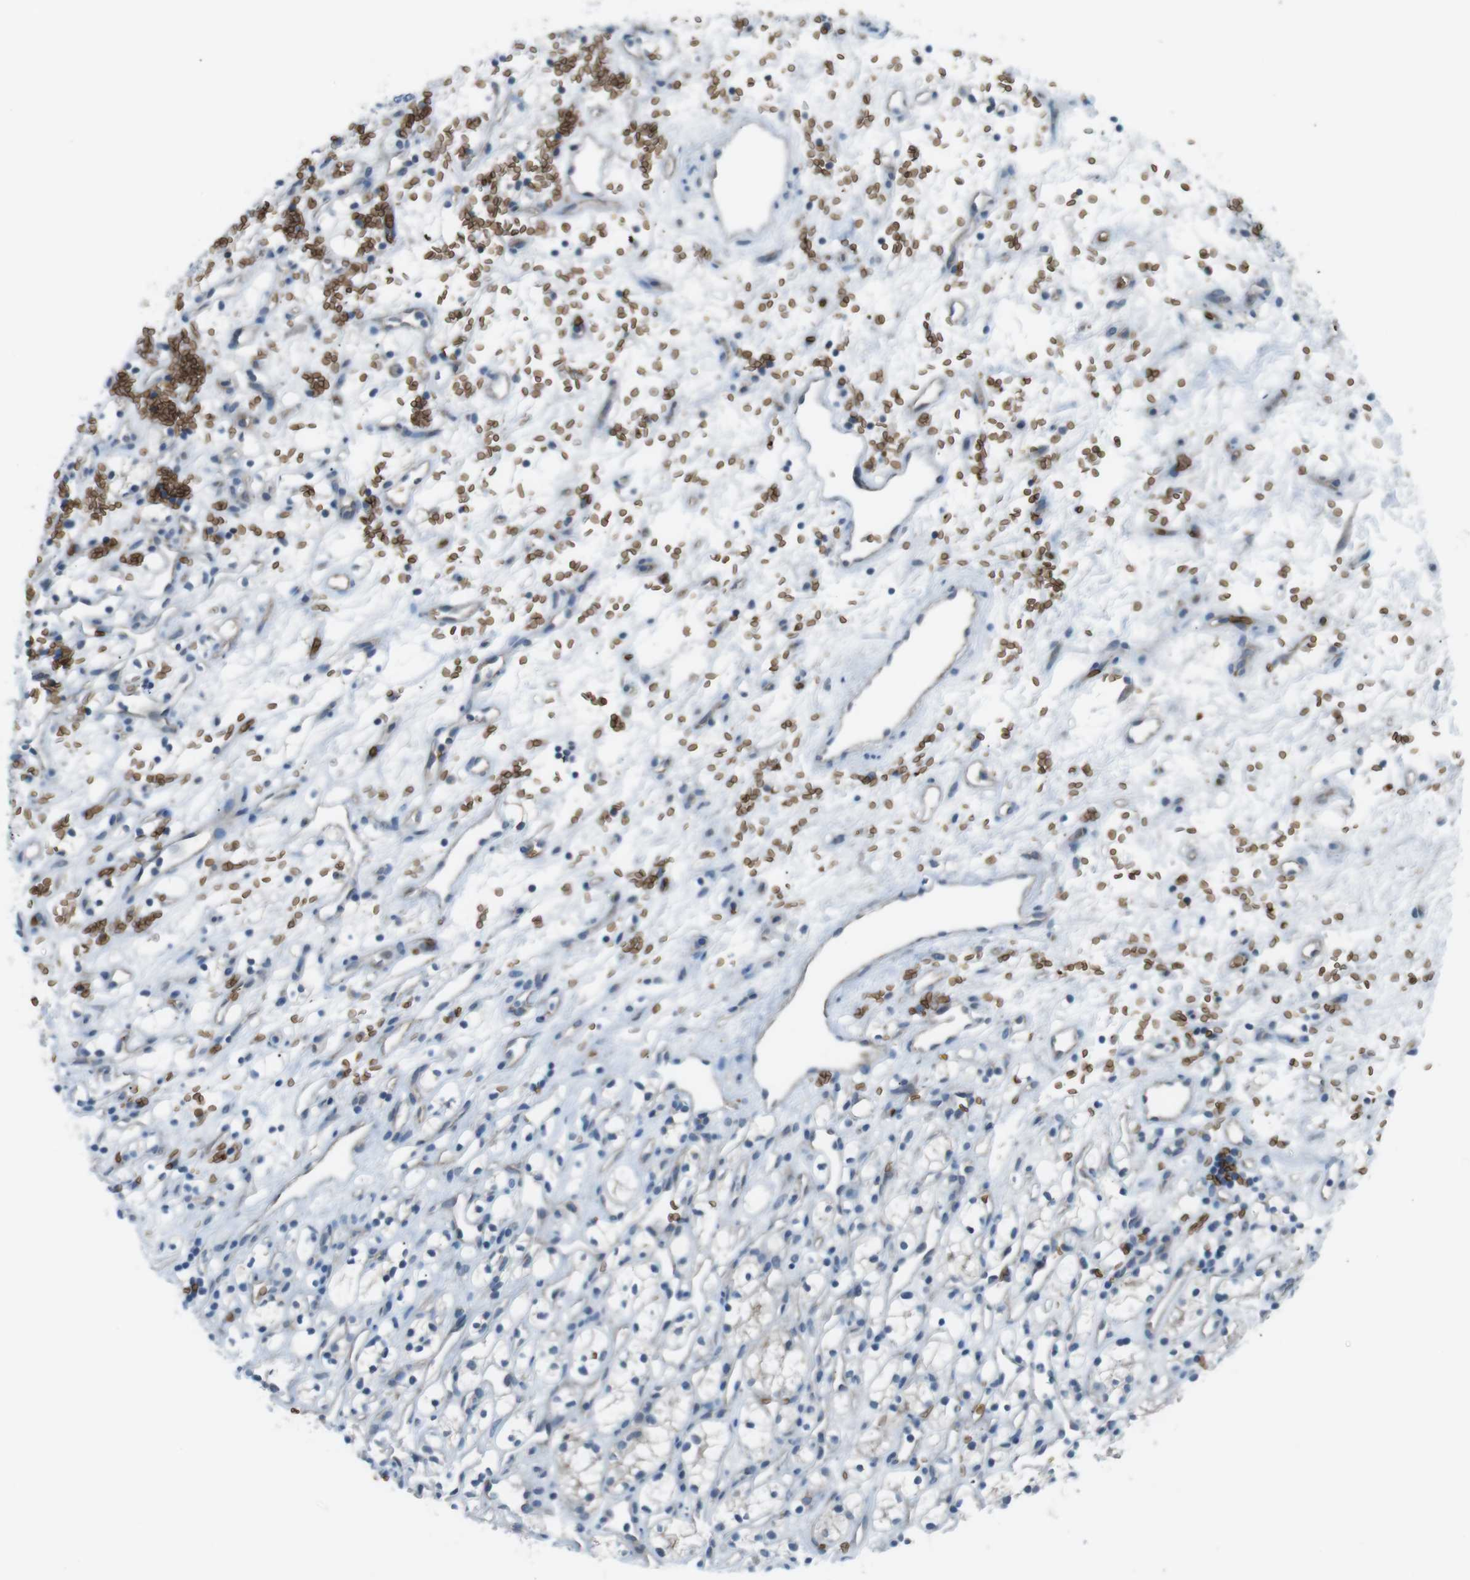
{"staining": {"intensity": "negative", "quantity": "none", "location": "none"}, "tissue": "renal cancer", "cell_type": "Tumor cells", "image_type": "cancer", "snomed": [{"axis": "morphology", "description": "Adenocarcinoma, NOS"}, {"axis": "topography", "description": "Kidney"}], "caption": "Immunohistochemistry image of renal adenocarcinoma stained for a protein (brown), which demonstrates no expression in tumor cells.", "gene": "SPTA1", "patient": {"sex": "female", "age": 60}}